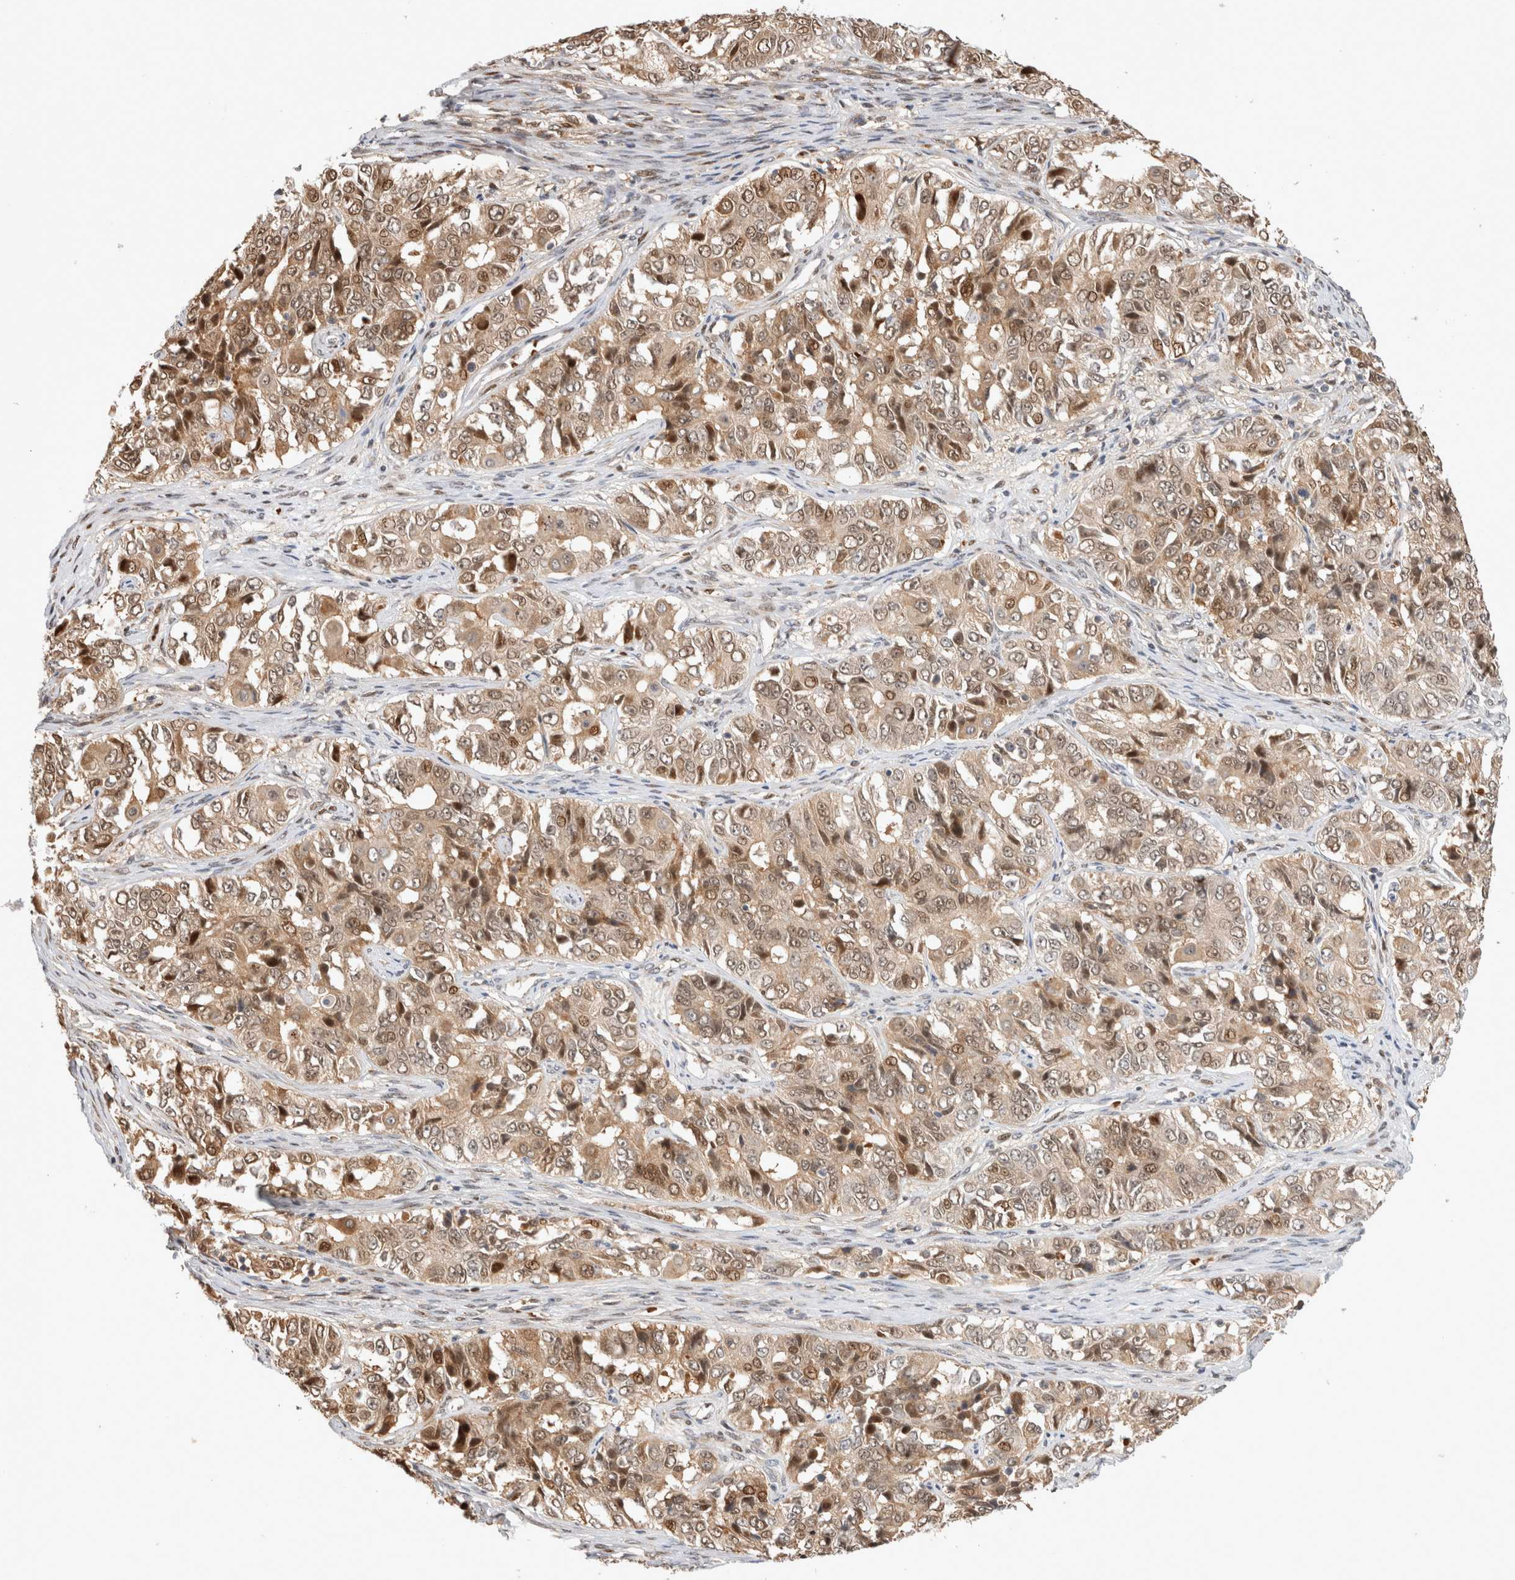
{"staining": {"intensity": "moderate", "quantity": ">75%", "location": "cytoplasmic/membranous,nuclear"}, "tissue": "ovarian cancer", "cell_type": "Tumor cells", "image_type": "cancer", "snomed": [{"axis": "morphology", "description": "Carcinoma, endometroid"}, {"axis": "topography", "description": "Ovary"}], "caption": "Immunohistochemical staining of ovarian cancer exhibits medium levels of moderate cytoplasmic/membranous and nuclear protein staining in about >75% of tumor cells.", "gene": "OTUD6B", "patient": {"sex": "female", "age": 51}}